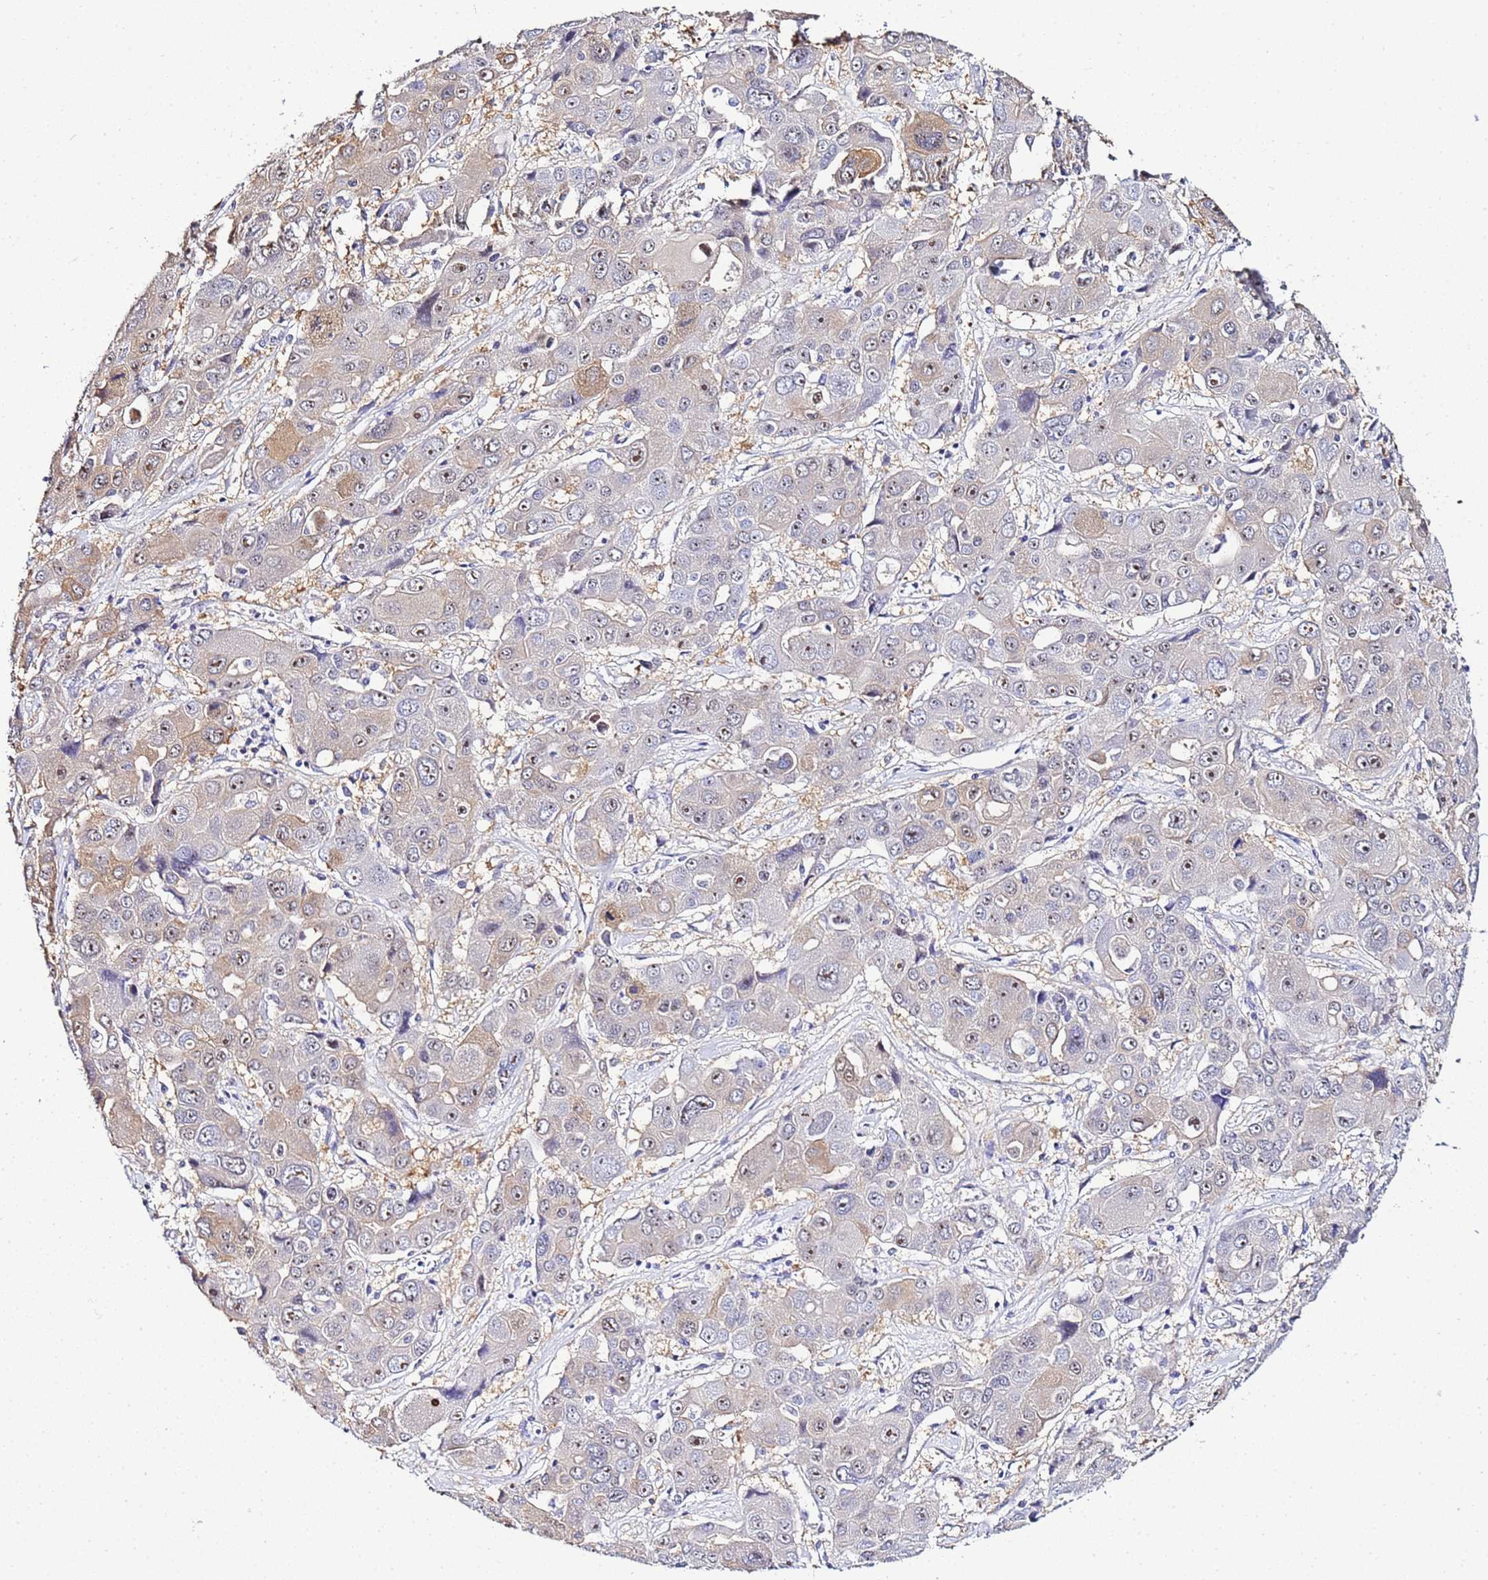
{"staining": {"intensity": "weak", "quantity": "25%-75%", "location": "cytoplasmic/membranous,nuclear"}, "tissue": "liver cancer", "cell_type": "Tumor cells", "image_type": "cancer", "snomed": [{"axis": "morphology", "description": "Cholangiocarcinoma"}, {"axis": "topography", "description": "Liver"}], "caption": "Immunohistochemistry of liver cholangiocarcinoma reveals low levels of weak cytoplasmic/membranous and nuclear expression in about 25%-75% of tumor cells. Immunohistochemistry stains the protein of interest in brown and the nuclei are stained blue.", "gene": "ACTL6B", "patient": {"sex": "male", "age": 67}}